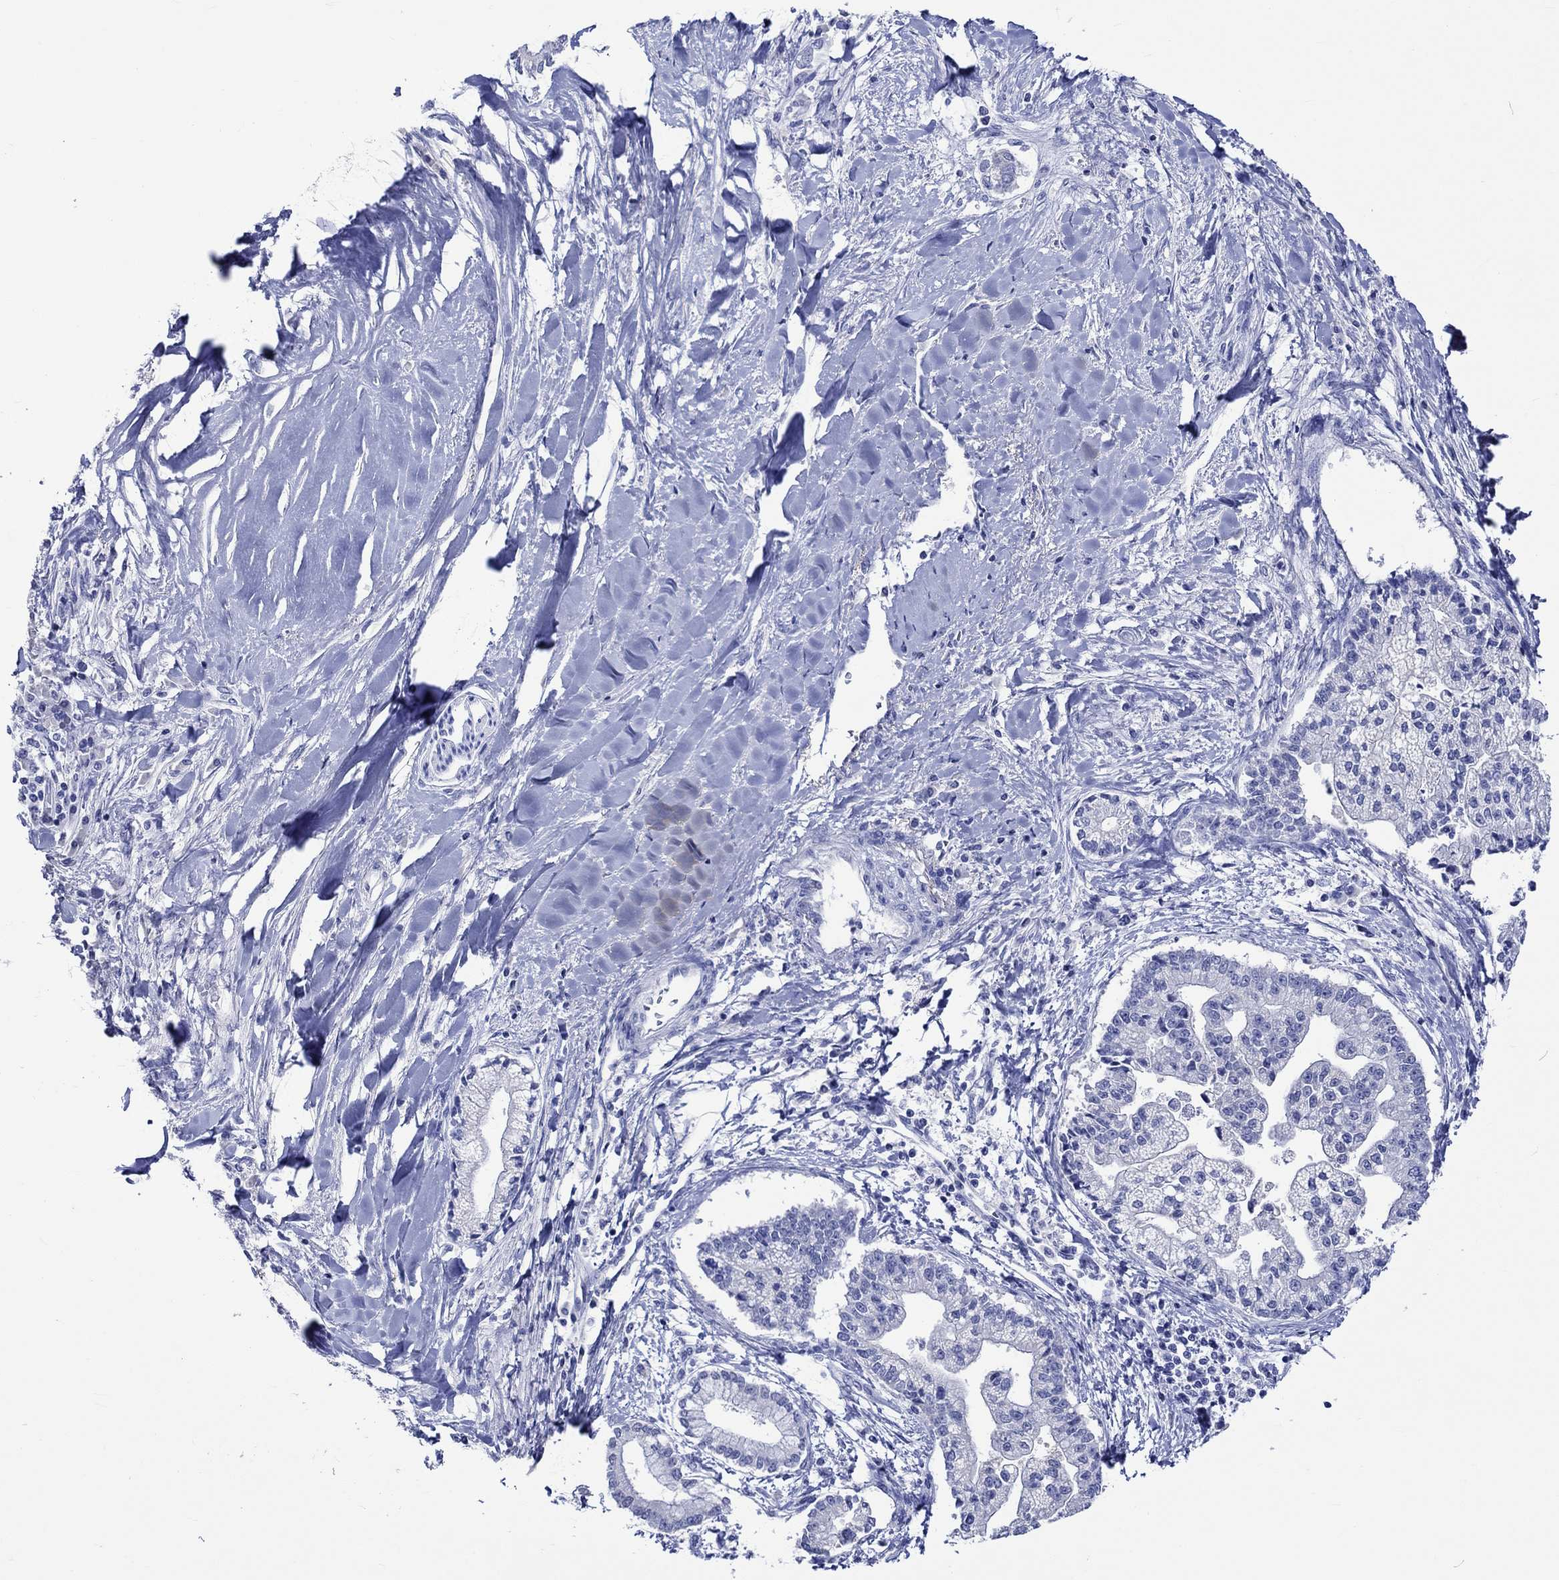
{"staining": {"intensity": "negative", "quantity": "none", "location": "none"}, "tissue": "liver cancer", "cell_type": "Tumor cells", "image_type": "cancer", "snomed": [{"axis": "morphology", "description": "Cholangiocarcinoma"}, {"axis": "topography", "description": "Liver"}], "caption": "High power microscopy image of an IHC image of liver cancer (cholangiocarcinoma), revealing no significant positivity in tumor cells. Brightfield microscopy of immunohistochemistry (IHC) stained with DAB (3,3'-diaminobenzidine) (brown) and hematoxylin (blue), captured at high magnification.", "gene": "KLHL35", "patient": {"sex": "male", "age": 50}}